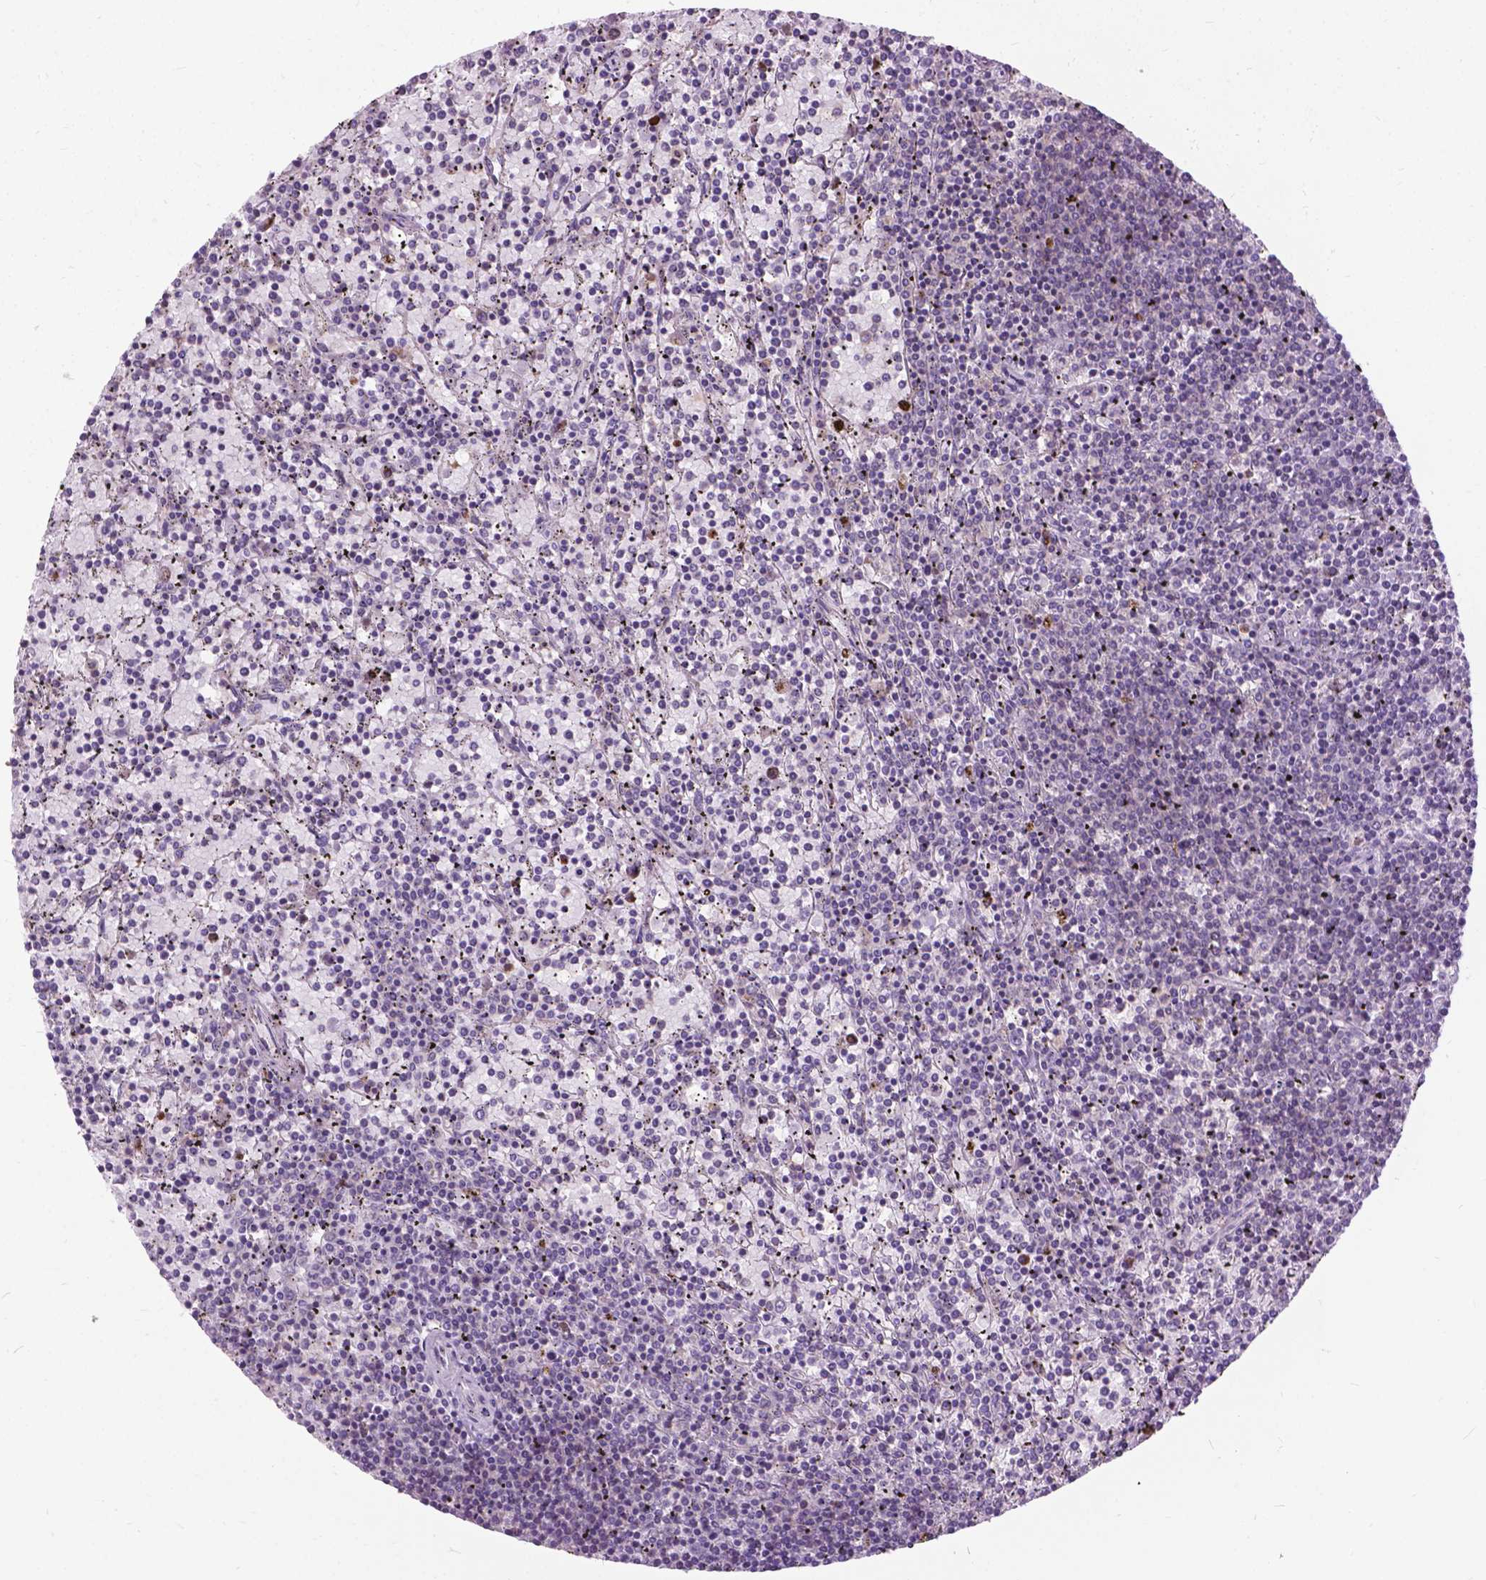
{"staining": {"intensity": "negative", "quantity": "none", "location": "none"}, "tissue": "lymphoma", "cell_type": "Tumor cells", "image_type": "cancer", "snomed": [{"axis": "morphology", "description": "Malignant lymphoma, non-Hodgkin's type, Low grade"}, {"axis": "topography", "description": "Spleen"}], "caption": "Image shows no protein expression in tumor cells of lymphoma tissue.", "gene": "JAK3", "patient": {"sex": "female", "age": 77}}